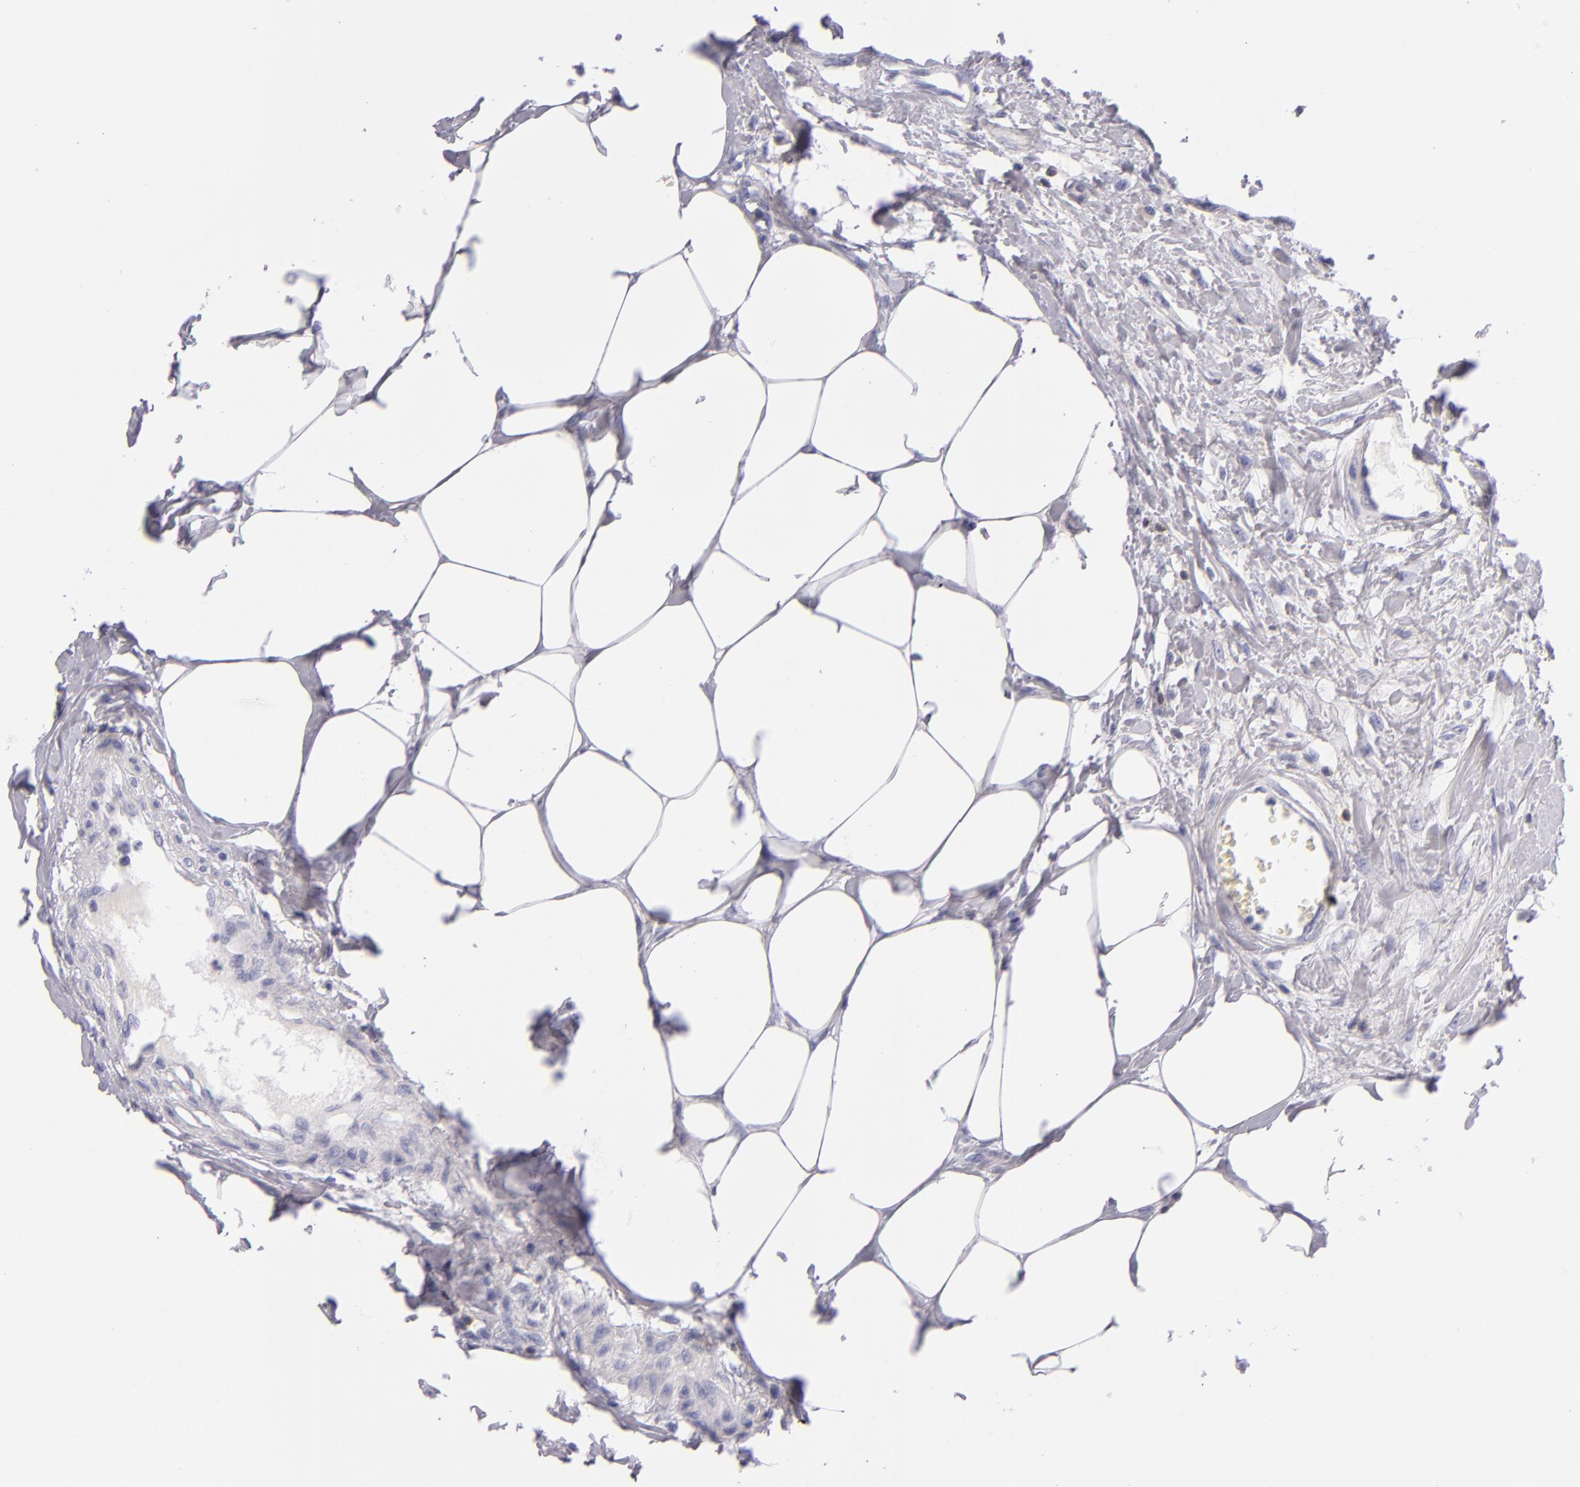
{"staining": {"intensity": "negative", "quantity": "none", "location": "none"}, "tissue": "urothelial cancer", "cell_type": "Tumor cells", "image_type": "cancer", "snomed": [{"axis": "morphology", "description": "Urothelial carcinoma, High grade"}, {"axis": "topography", "description": "Urinary bladder"}], "caption": "An immunohistochemistry histopathology image of urothelial cancer is shown. There is no staining in tumor cells of urothelial cancer.", "gene": "CD48", "patient": {"sex": "male", "age": 56}}